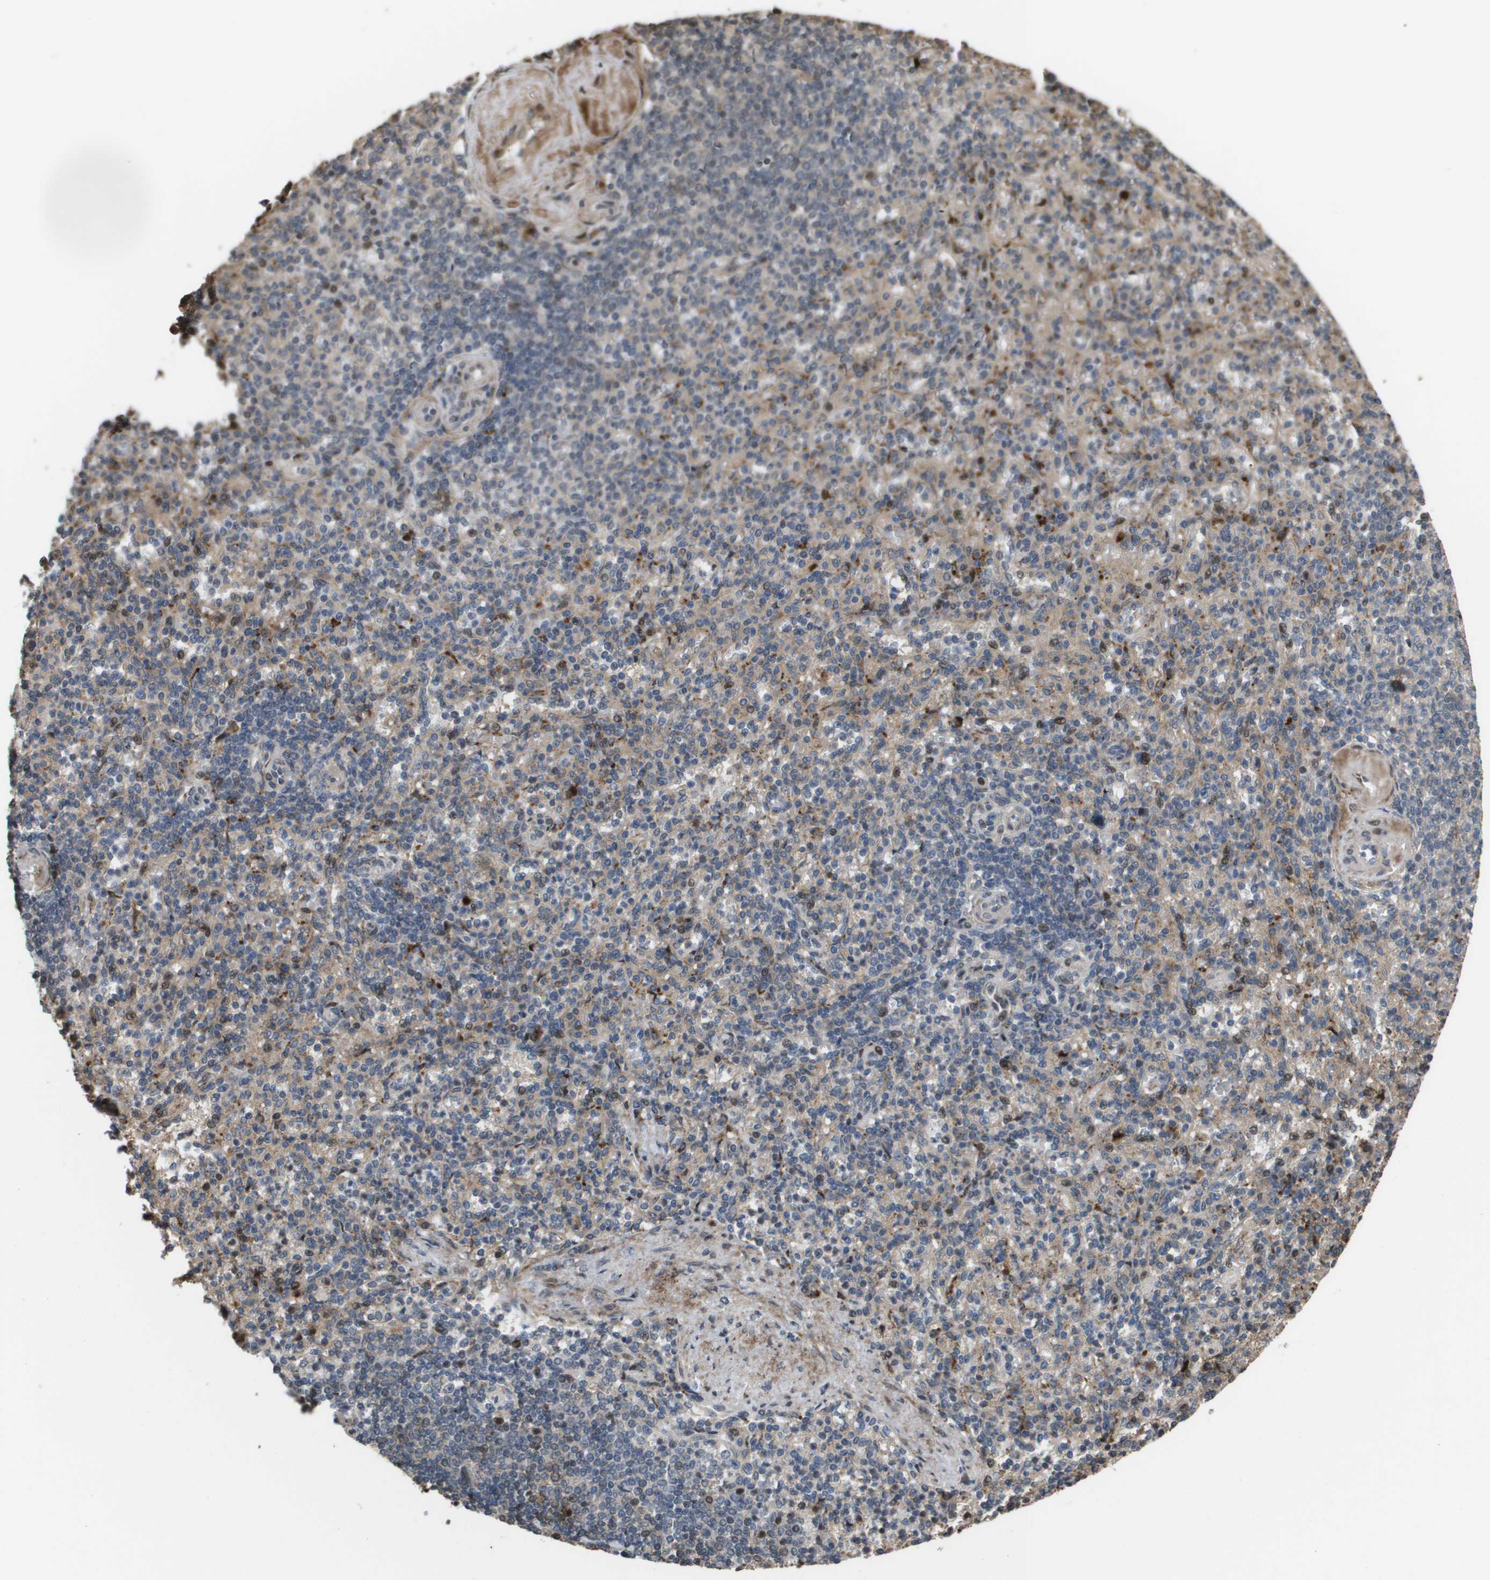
{"staining": {"intensity": "moderate", "quantity": "25%-75%", "location": "cytoplasmic/membranous"}, "tissue": "spleen", "cell_type": "Cells in red pulp", "image_type": "normal", "snomed": [{"axis": "morphology", "description": "Normal tissue, NOS"}, {"axis": "topography", "description": "Spleen"}], "caption": "Spleen stained with DAB (3,3'-diaminobenzidine) IHC exhibits medium levels of moderate cytoplasmic/membranous staining in approximately 25%-75% of cells in red pulp. (DAB (3,3'-diaminobenzidine) IHC, brown staining for protein, blue staining for nuclei).", "gene": "AXIN2", "patient": {"sex": "female", "age": 74}}